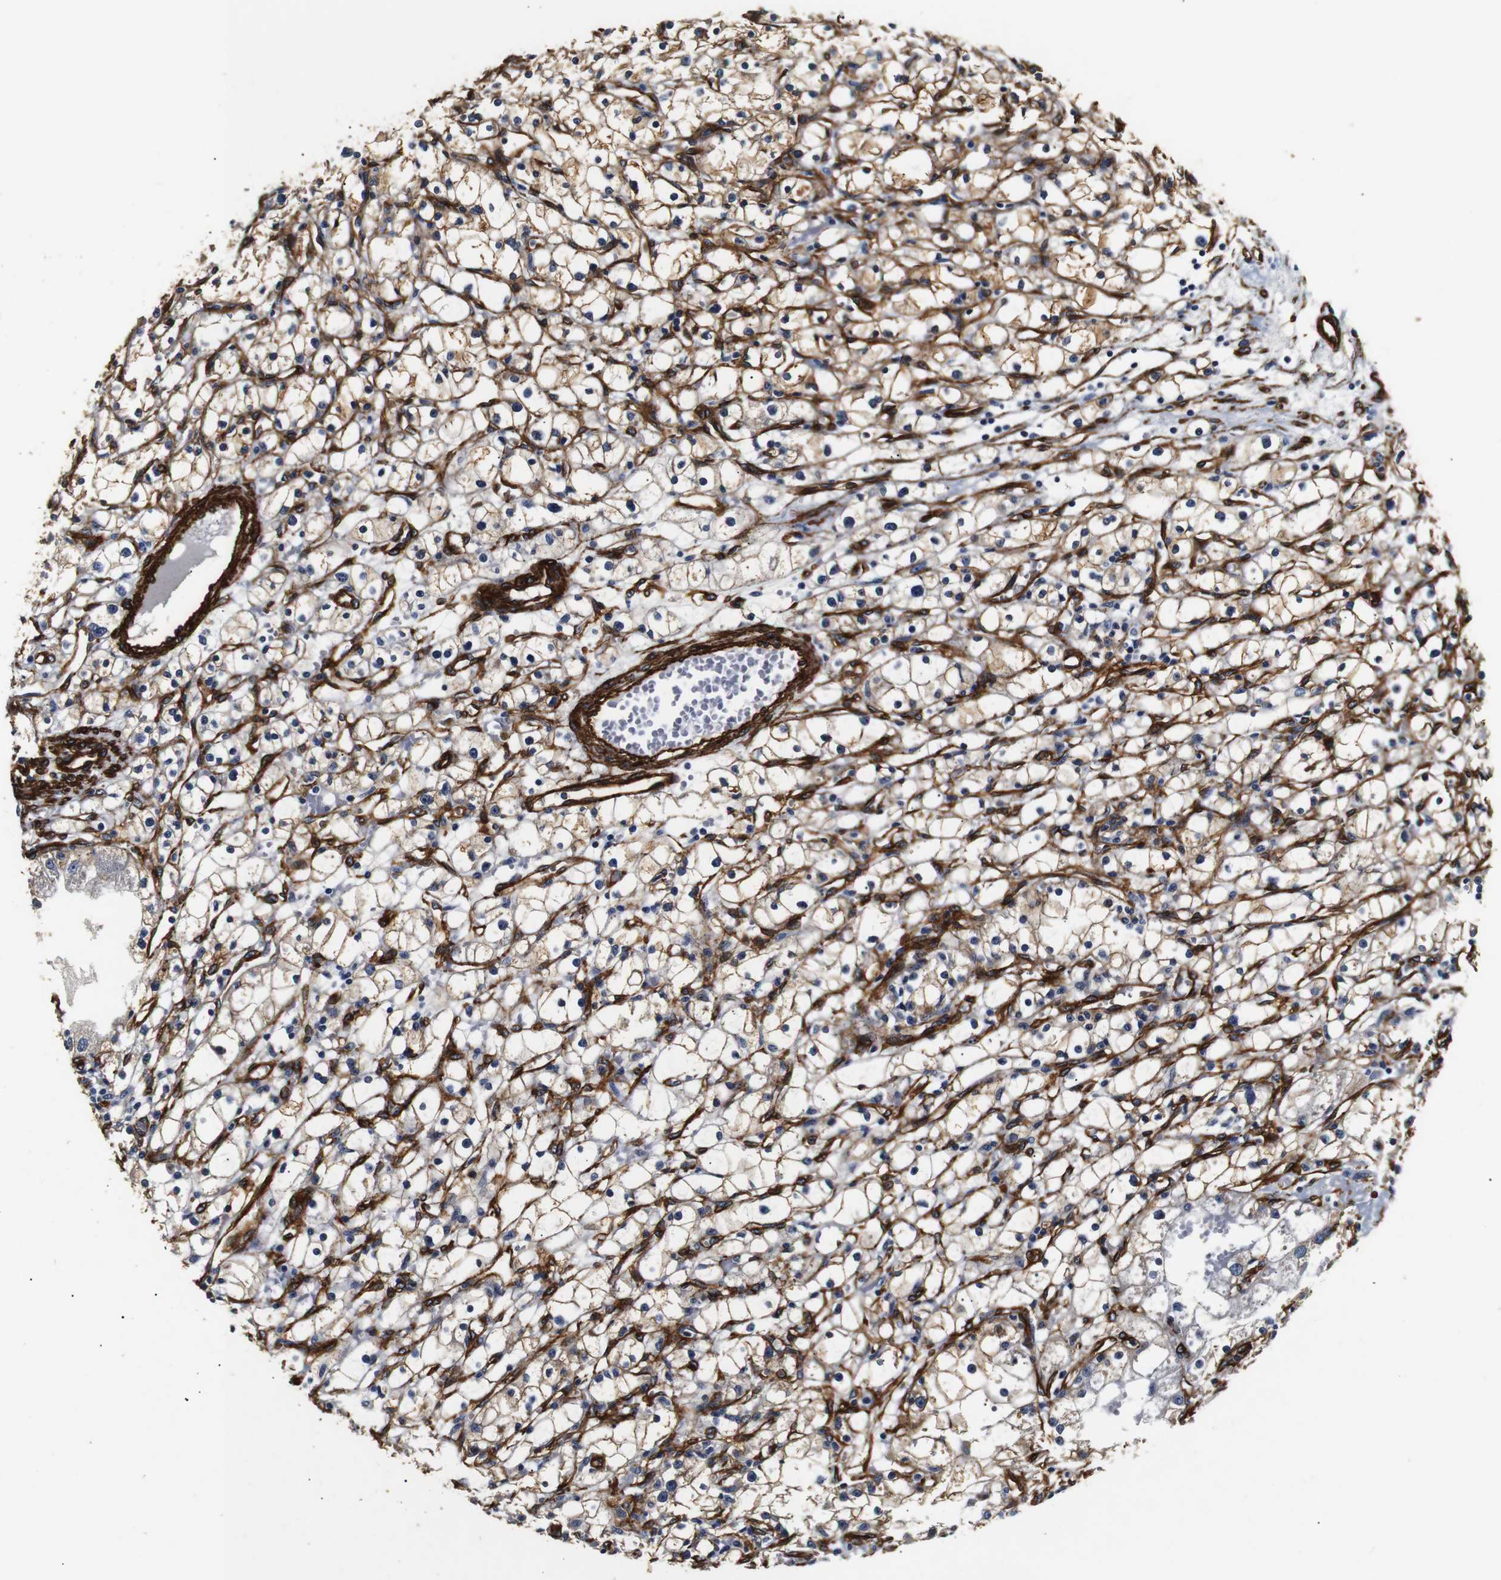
{"staining": {"intensity": "moderate", "quantity": ">75%", "location": "cytoplasmic/membranous"}, "tissue": "renal cancer", "cell_type": "Tumor cells", "image_type": "cancer", "snomed": [{"axis": "morphology", "description": "Adenocarcinoma, NOS"}, {"axis": "topography", "description": "Kidney"}], "caption": "Renal adenocarcinoma was stained to show a protein in brown. There is medium levels of moderate cytoplasmic/membranous expression in about >75% of tumor cells. (Brightfield microscopy of DAB IHC at high magnification).", "gene": "CAV2", "patient": {"sex": "male", "age": 56}}